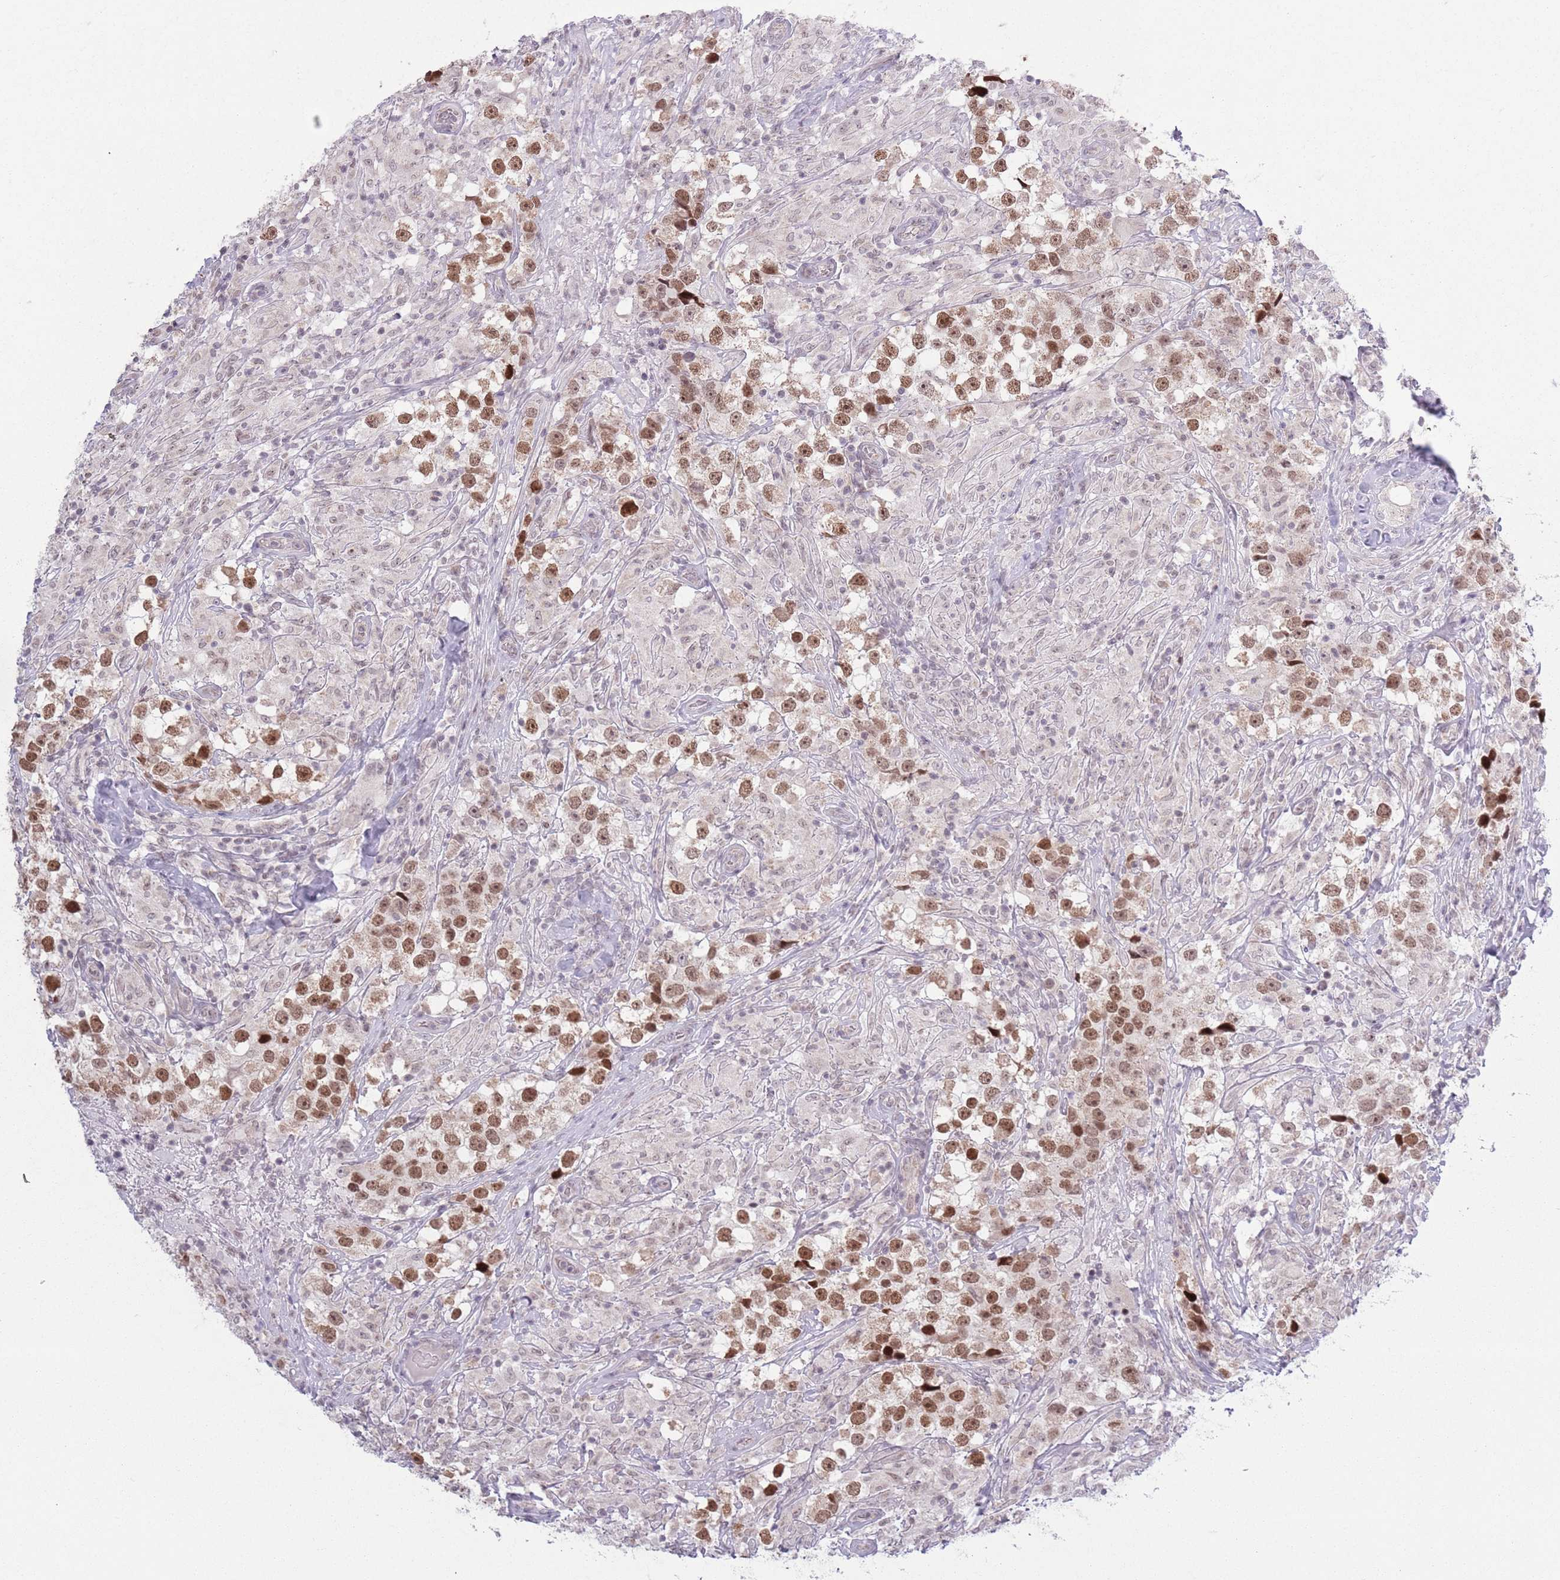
{"staining": {"intensity": "moderate", "quantity": ">75%", "location": "nuclear"}, "tissue": "testis cancer", "cell_type": "Tumor cells", "image_type": "cancer", "snomed": [{"axis": "morphology", "description": "Seminoma, NOS"}, {"axis": "topography", "description": "Testis"}], "caption": "This is an image of IHC staining of seminoma (testis), which shows moderate staining in the nuclear of tumor cells.", "gene": "MRPL34", "patient": {"sex": "male", "age": 46}}